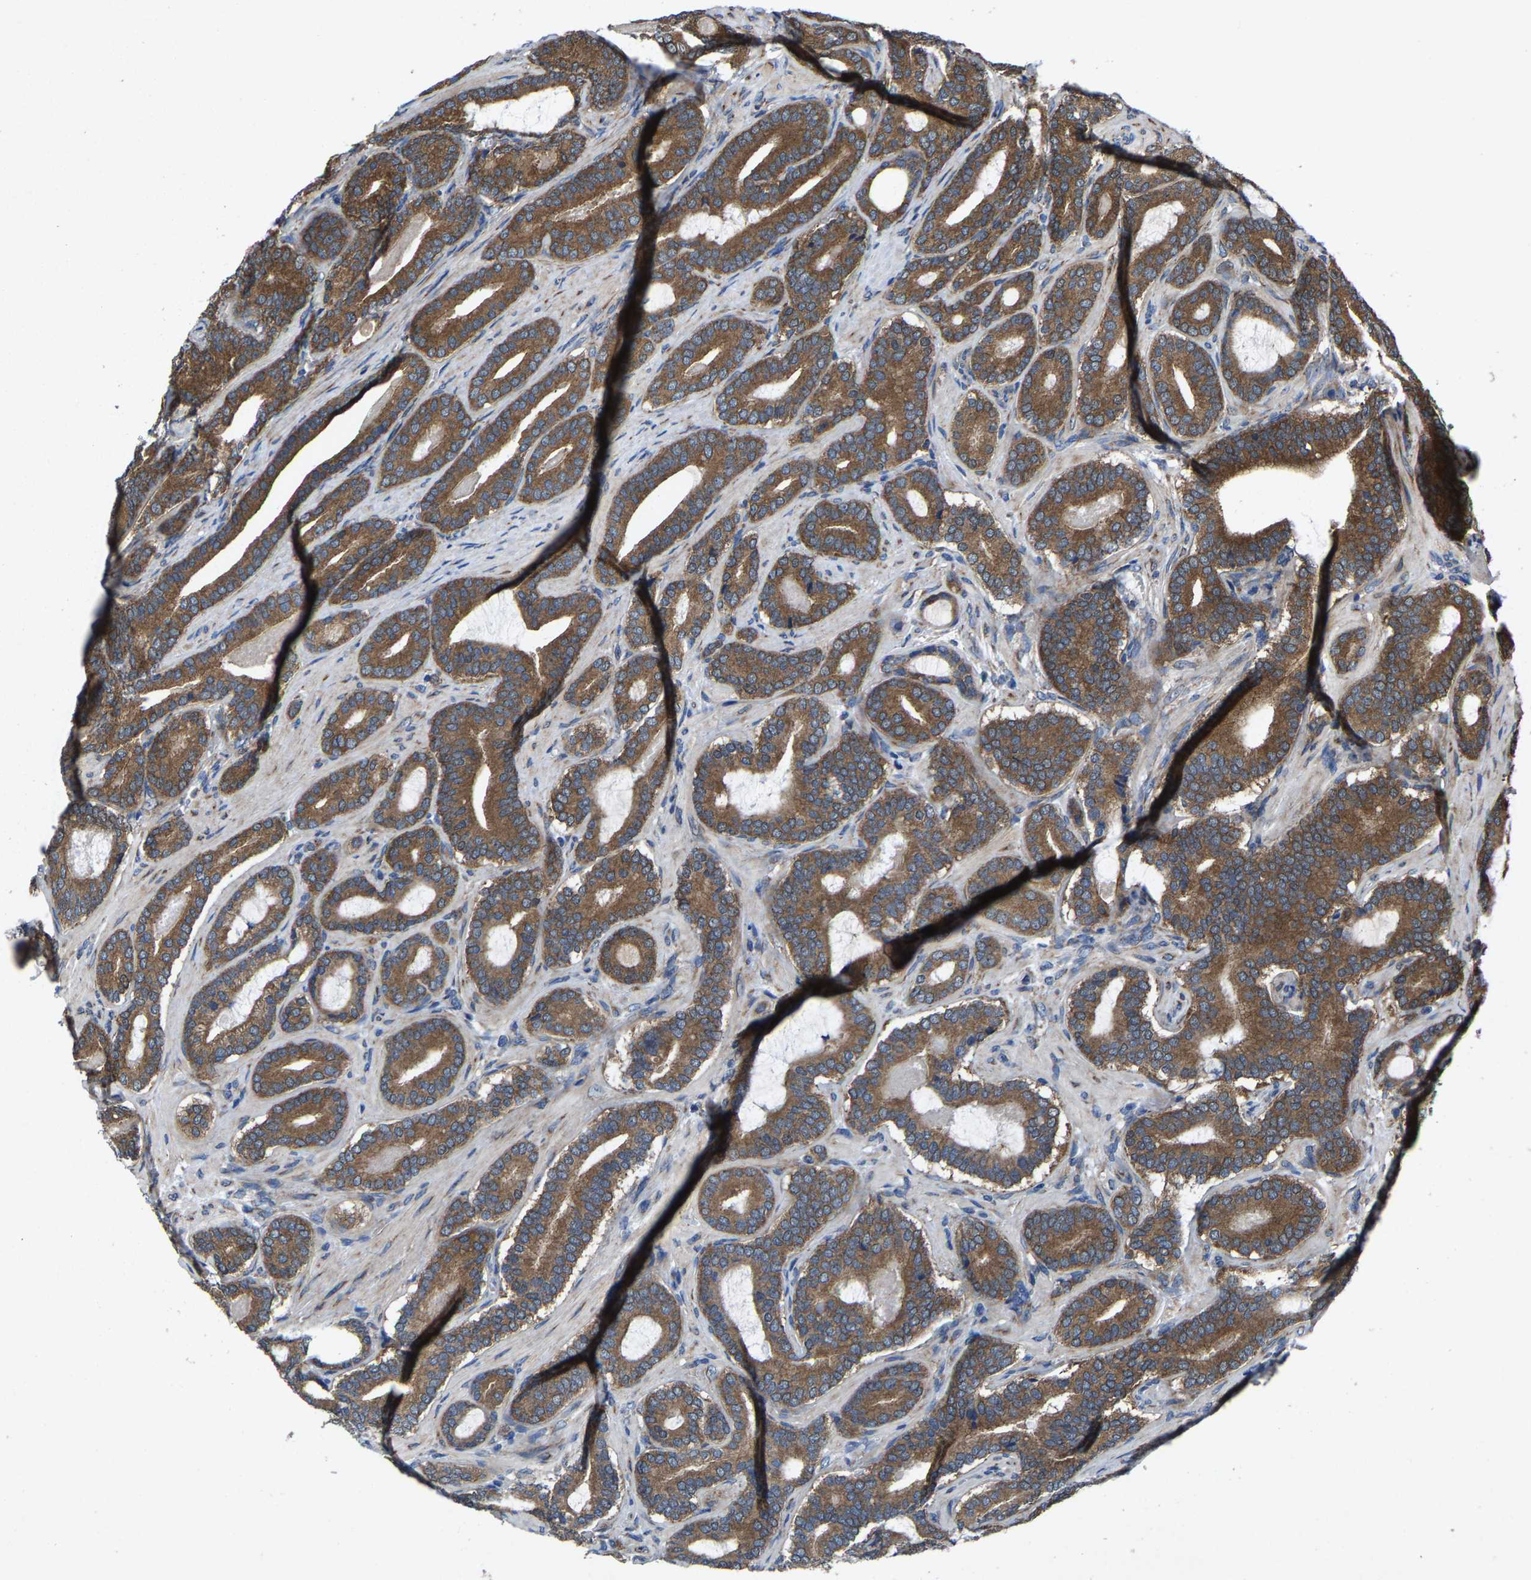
{"staining": {"intensity": "strong", "quantity": ">75%", "location": "cytoplasmic/membranous"}, "tissue": "prostate cancer", "cell_type": "Tumor cells", "image_type": "cancer", "snomed": [{"axis": "morphology", "description": "Adenocarcinoma, High grade"}, {"axis": "topography", "description": "Prostate"}], "caption": "High-power microscopy captured an immunohistochemistry histopathology image of prostate cancer, revealing strong cytoplasmic/membranous expression in about >75% of tumor cells. The staining was performed using DAB, with brown indicating positive protein expression. Nuclei are stained blue with hematoxylin.", "gene": "PDP1", "patient": {"sex": "male", "age": 60}}